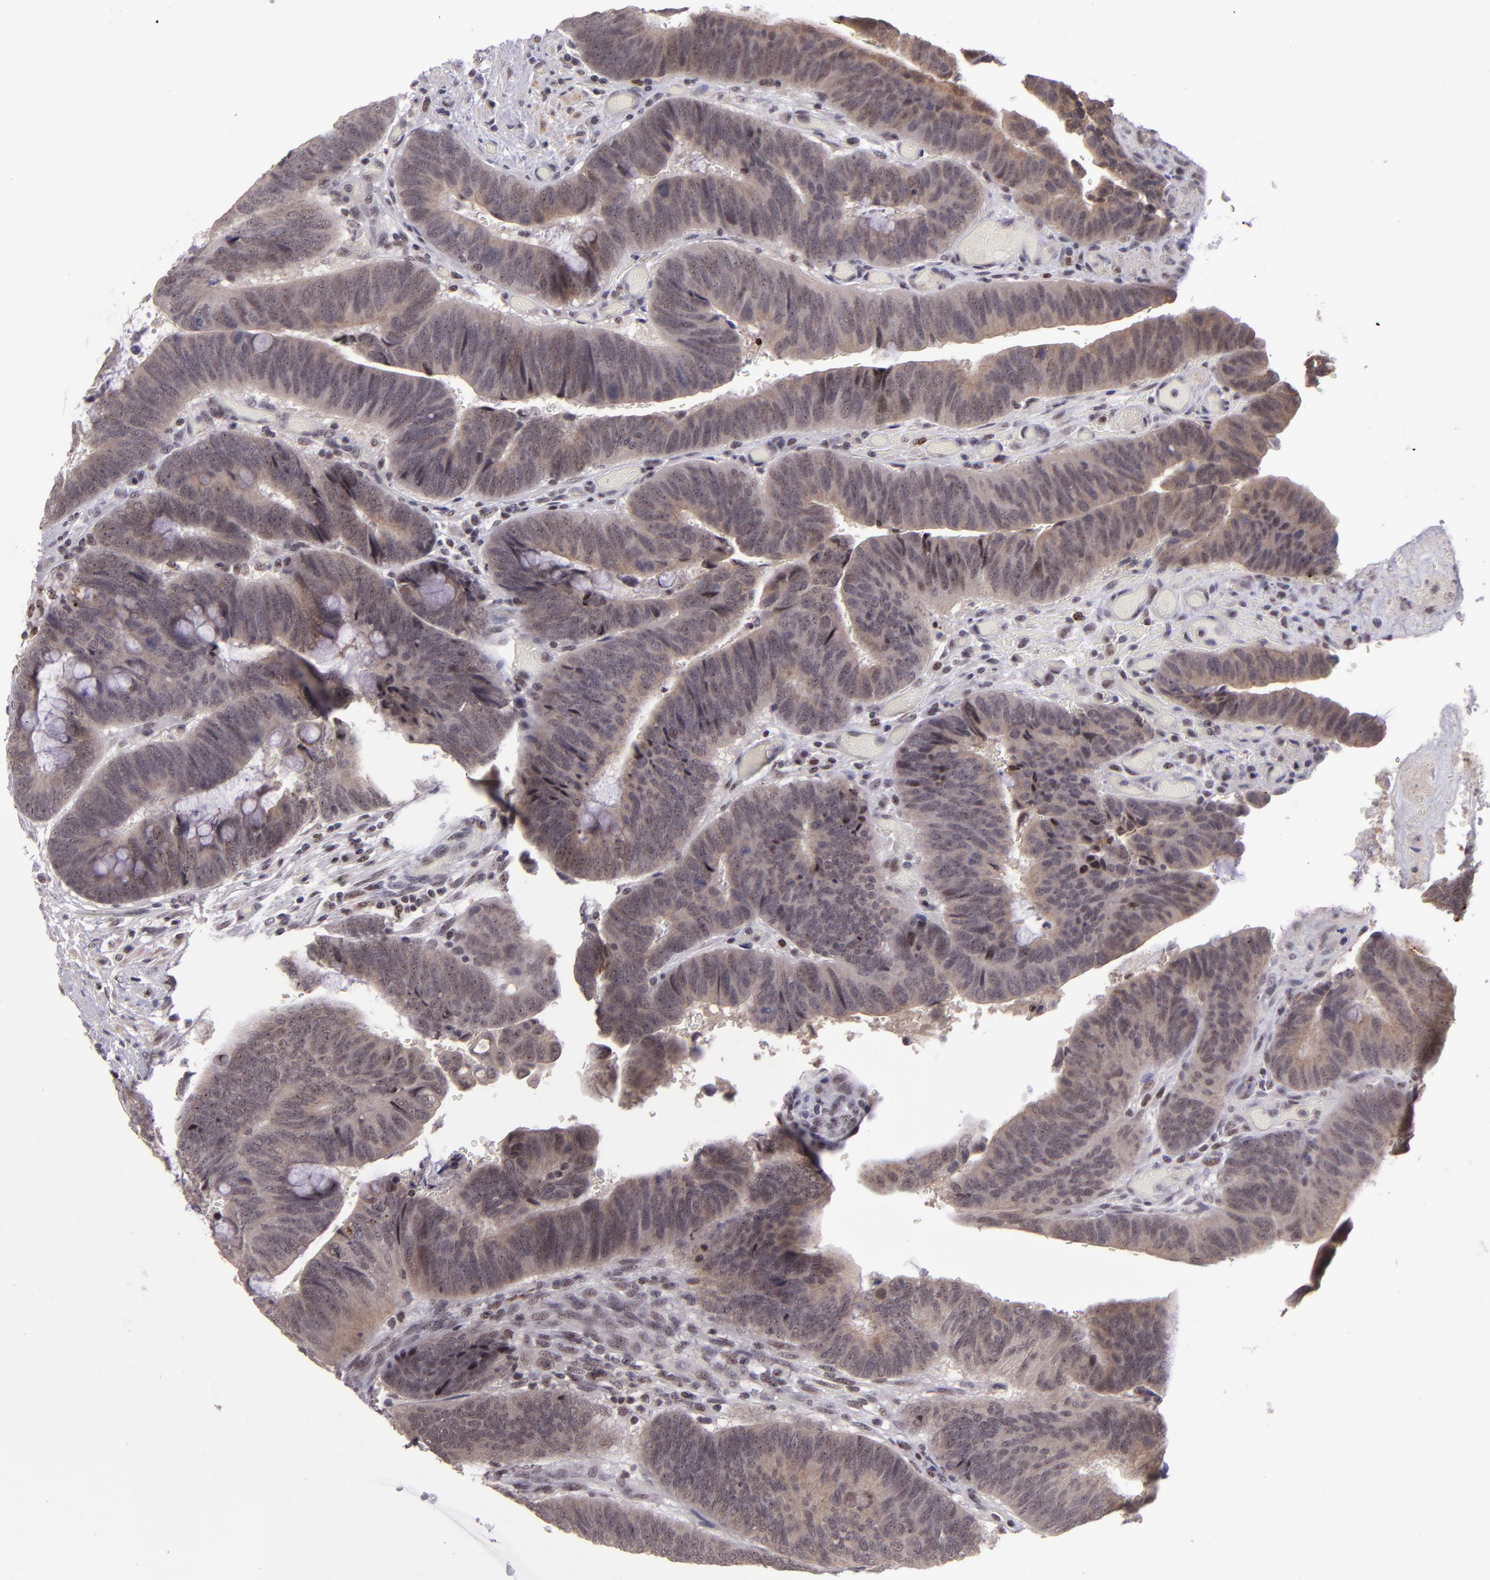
{"staining": {"intensity": "weak", "quantity": ">75%", "location": "cytoplasmic/membranous"}, "tissue": "colorectal cancer", "cell_type": "Tumor cells", "image_type": "cancer", "snomed": [{"axis": "morphology", "description": "Normal tissue, NOS"}, {"axis": "morphology", "description": "Adenocarcinoma, NOS"}, {"axis": "topography", "description": "Rectum"}], "caption": "Protein expression analysis of colorectal cancer shows weak cytoplasmic/membranous expression in about >75% of tumor cells.", "gene": "PCNX4", "patient": {"sex": "male", "age": 92}}